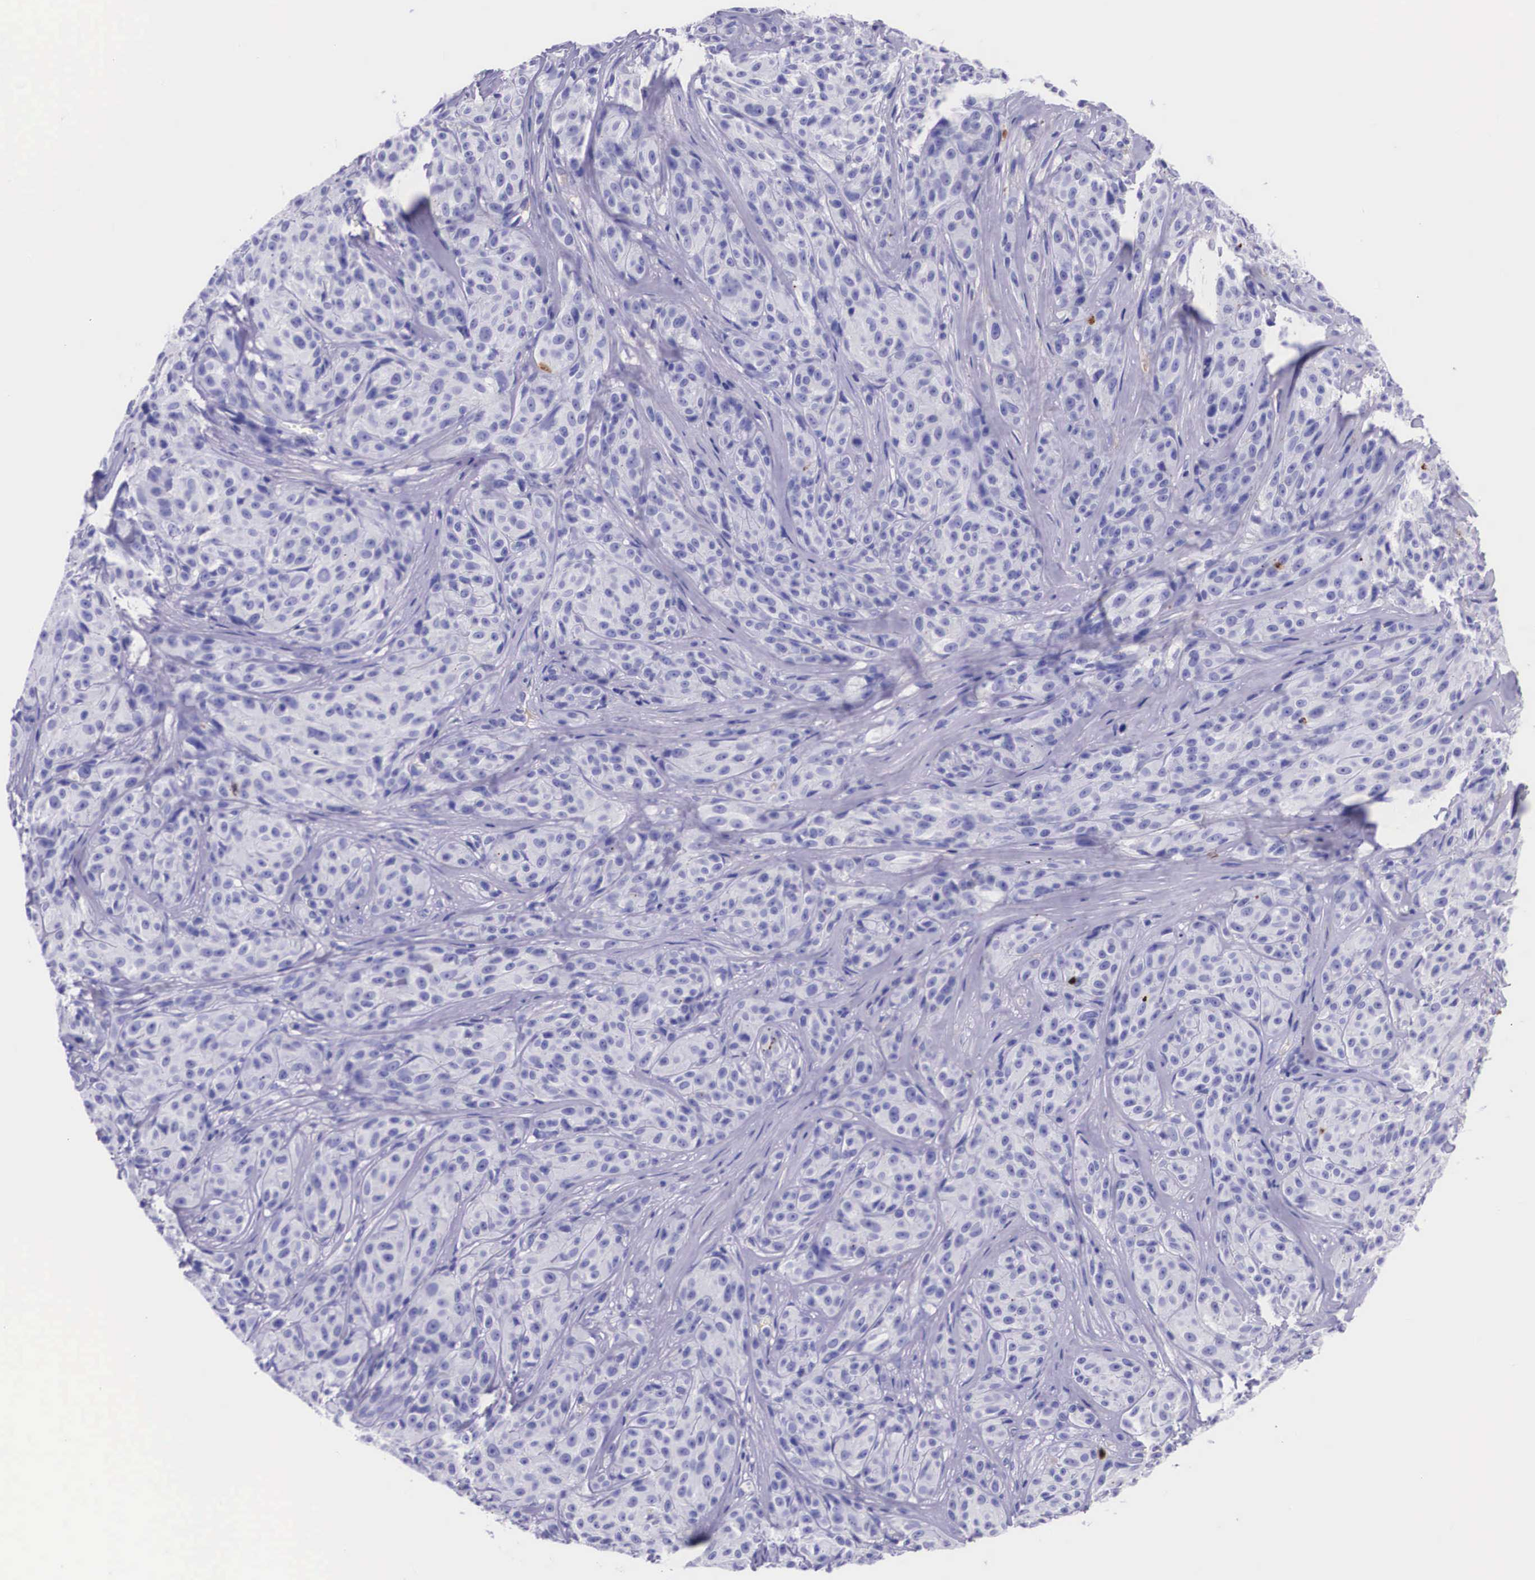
{"staining": {"intensity": "negative", "quantity": "none", "location": "none"}, "tissue": "melanoma", "cell_type": "Tumor cells", "image_type": "cancer", "snomed": [{"axis": "morphology", "description": "Malignant melanoma, NOS"}, {"axis": "topography", "description": "Skin"}], "caption": "The immunohistochemistry image has no significant positivity in tumor cells of malignant melanoma tissue. The staining is performed using DAB (3,3'-diaminobenzidine) brown chromogen with nuclei counter-stained in using hematoxylin.", "gene": "PLG", "patient": {"sex": "male", "age": 56}}